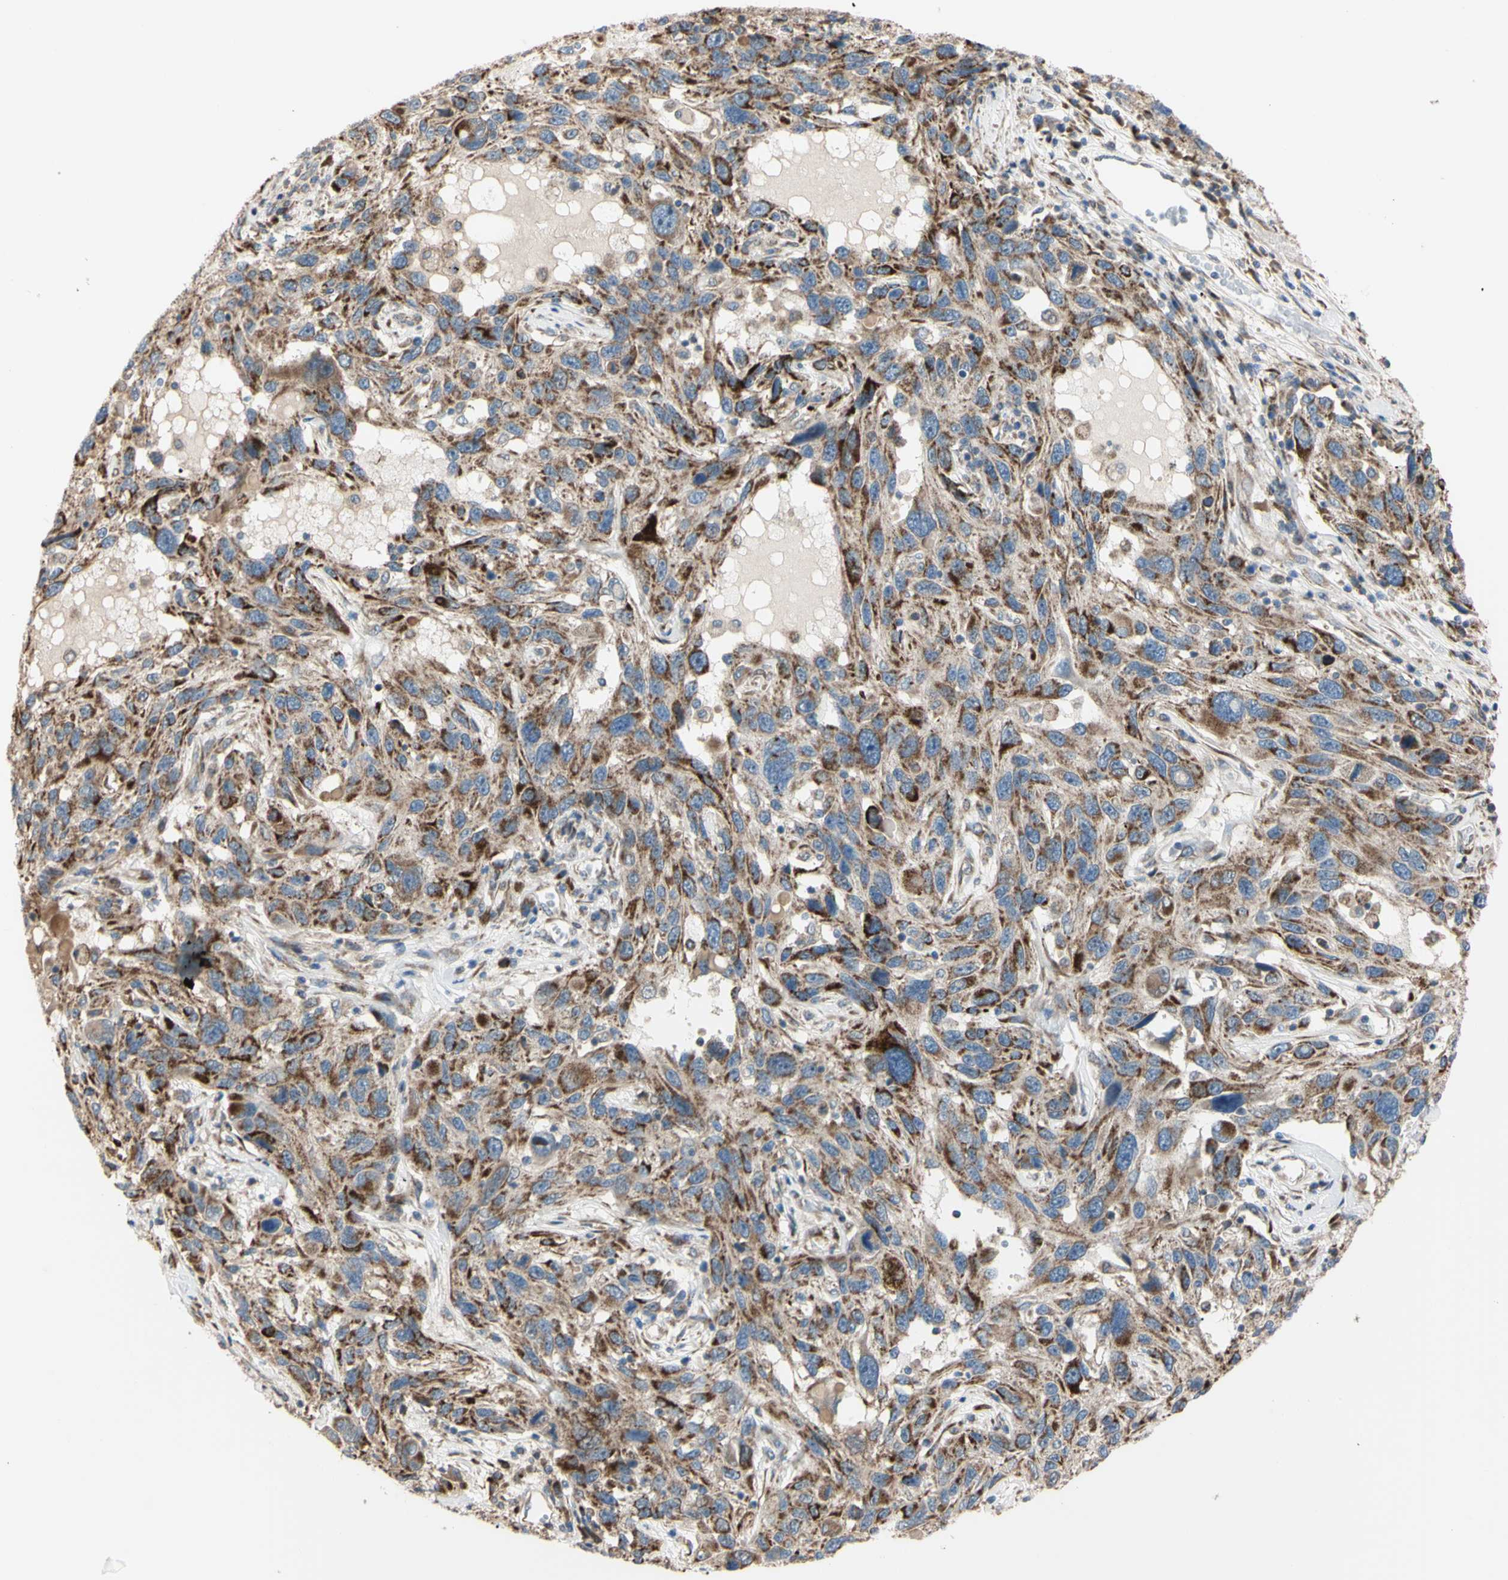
{"staining": {"intensity": "moderate", "quantity": "25%-75%", "location": "cytoplasmic/membranous"}, "tissue": "melanoma", "cell_type": "Tumor cells", "image_type": "cancer", "snomed": [{"axis": "morphology", "description": "Malignant melanoma, NOS"}, {"axis": "topography", "description": "Skin"}], "caption": "Malignant melanoma tissue shows moderate cytoplasmic/membranous staining in approximately 25%-75% of tumor cells, visualized by immunohistochemistry.", "gene": "EIF5A", "patient": {"sex": "male", "age": 53}}